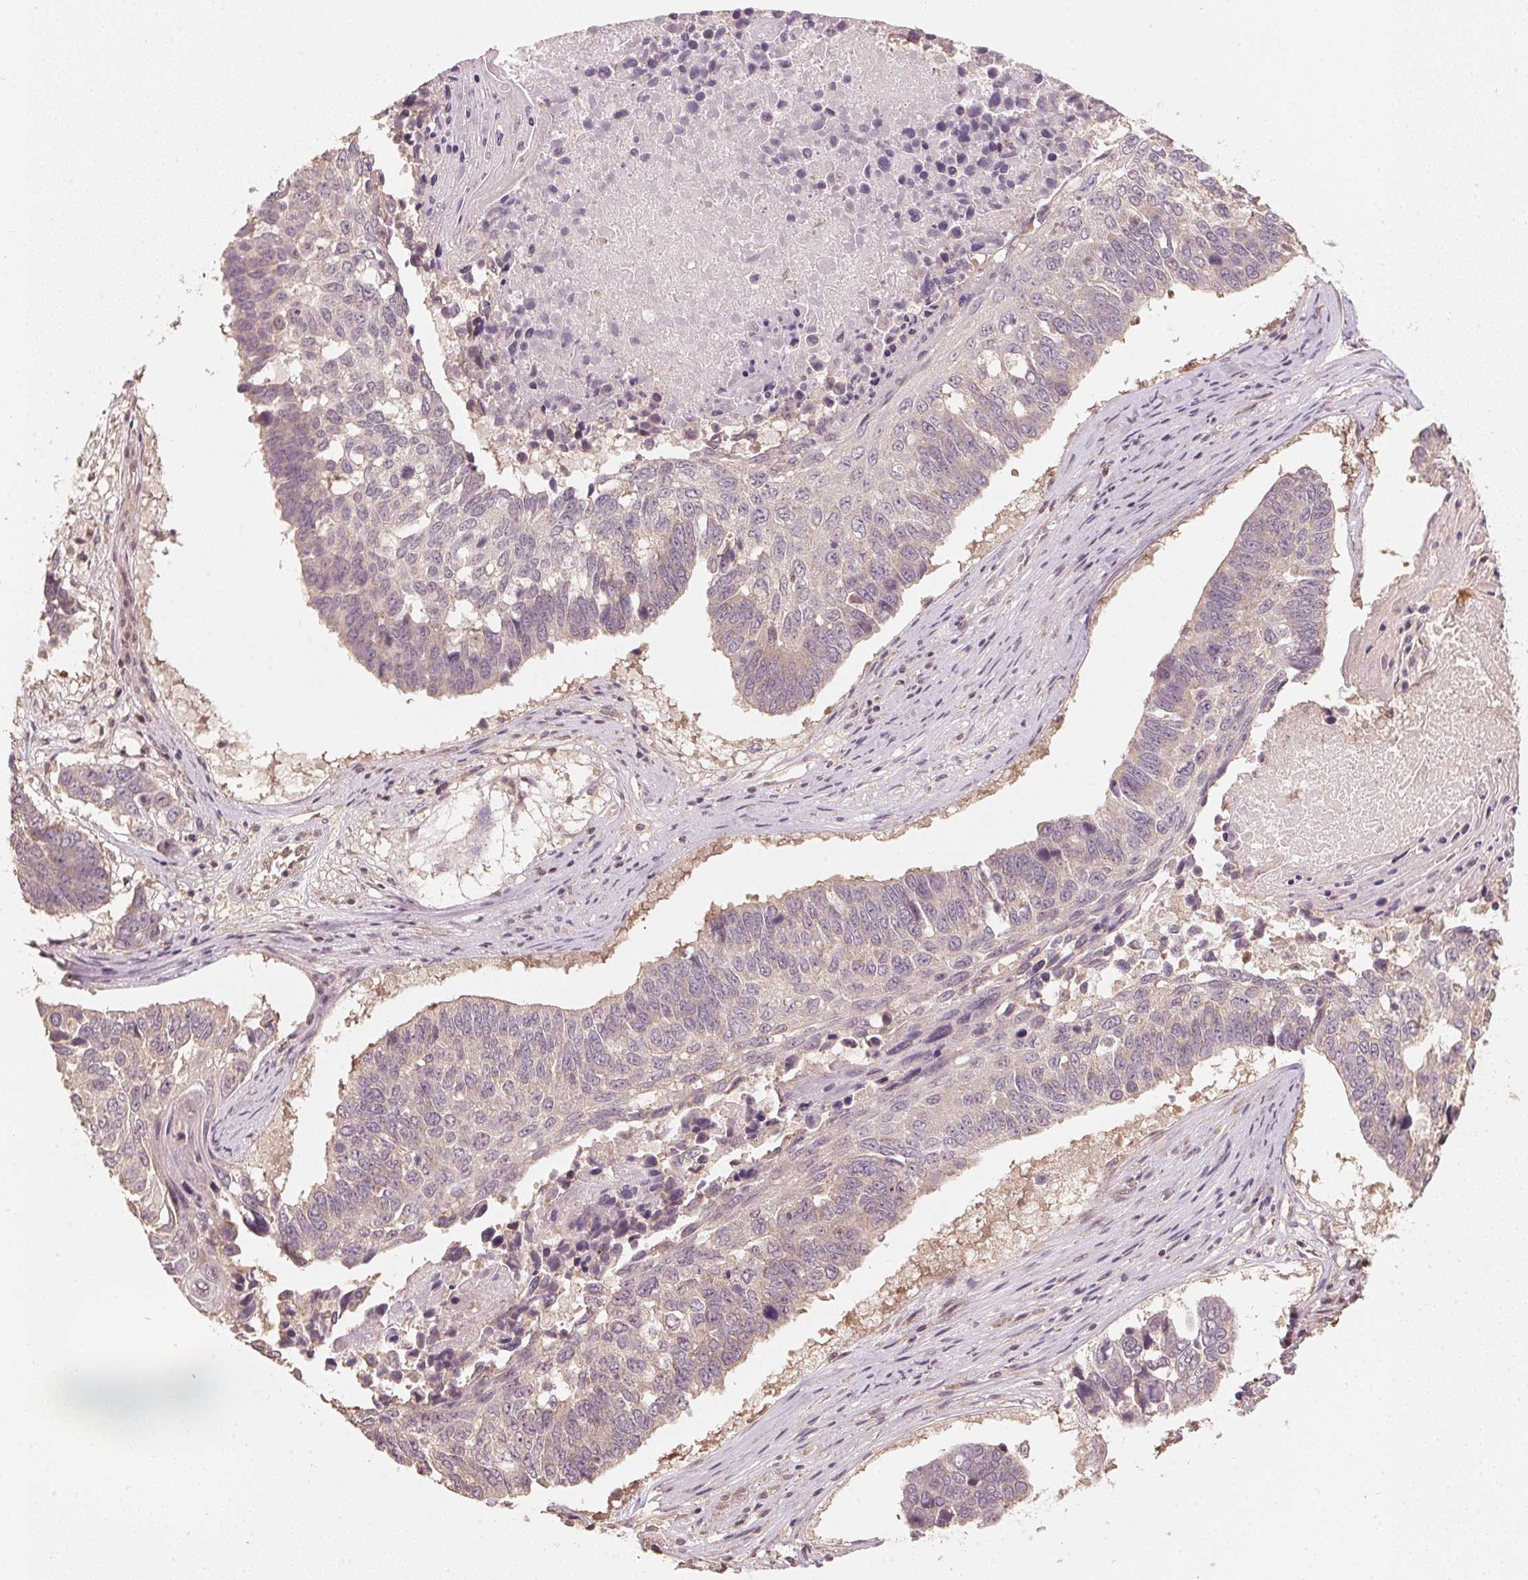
{"staining": {"intensity": "weak", "quantity": "<25%", "location": "cytoplasmic/membranous"}, "tissue": "lung cancer", "cell_type": "Tumor cells", "image_type": "cancer", "snomed": [{"axis": "morphology", "description": "Squamous cell carcinoma, NOS"}, {"axis": "topography", "description": "Lung"}], "caption": "Tumor cells show no significant staining in lung cancer (squamous cell carcinoma).", "gene": "C2orf73", "patient": {"sex": "male", "age": 73}}